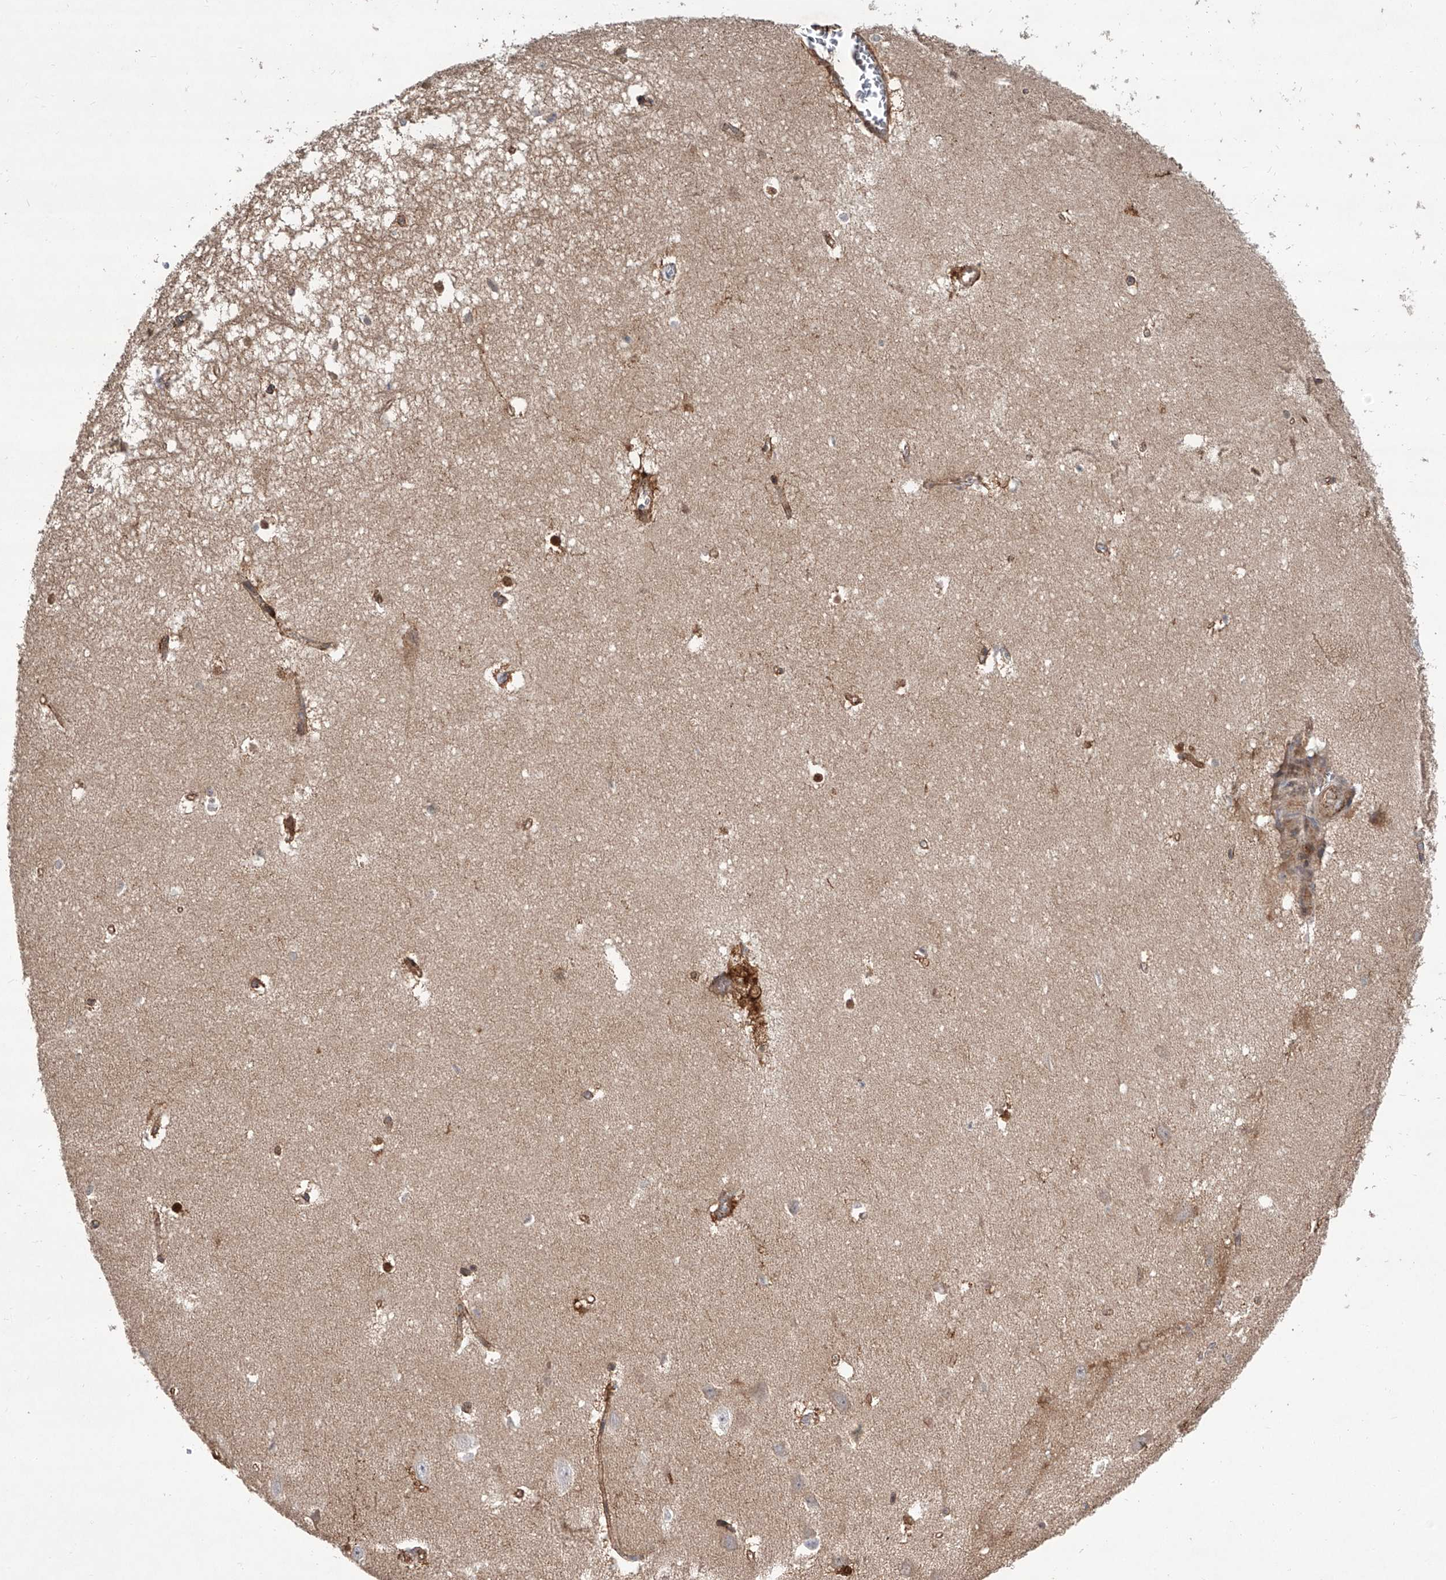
{"staining": {"intensity": "moderate", "quantity": "<25%", "location": "cytoplasmic/membranous,nuclear"}, "tissue": "hippocampus", "cell_type": "Glial cells", "image_type": "normal", "snomed": [{"axis": "morphology", "description": "Normal tissue, NOS"}, {"axis": "topography", "description": "Hippocampus"}], "caption": "This micrograph displays normal hippocampus stained with immunohistochemistry (IHC) to label a protein in brown. The cytoplasmic/membranous,nuclear of glial cells show moderate positivity for the protein. Nuclei are counter-stained blue.", "gene": "USP47", "patient": {"sex": "female", "age": 64}}